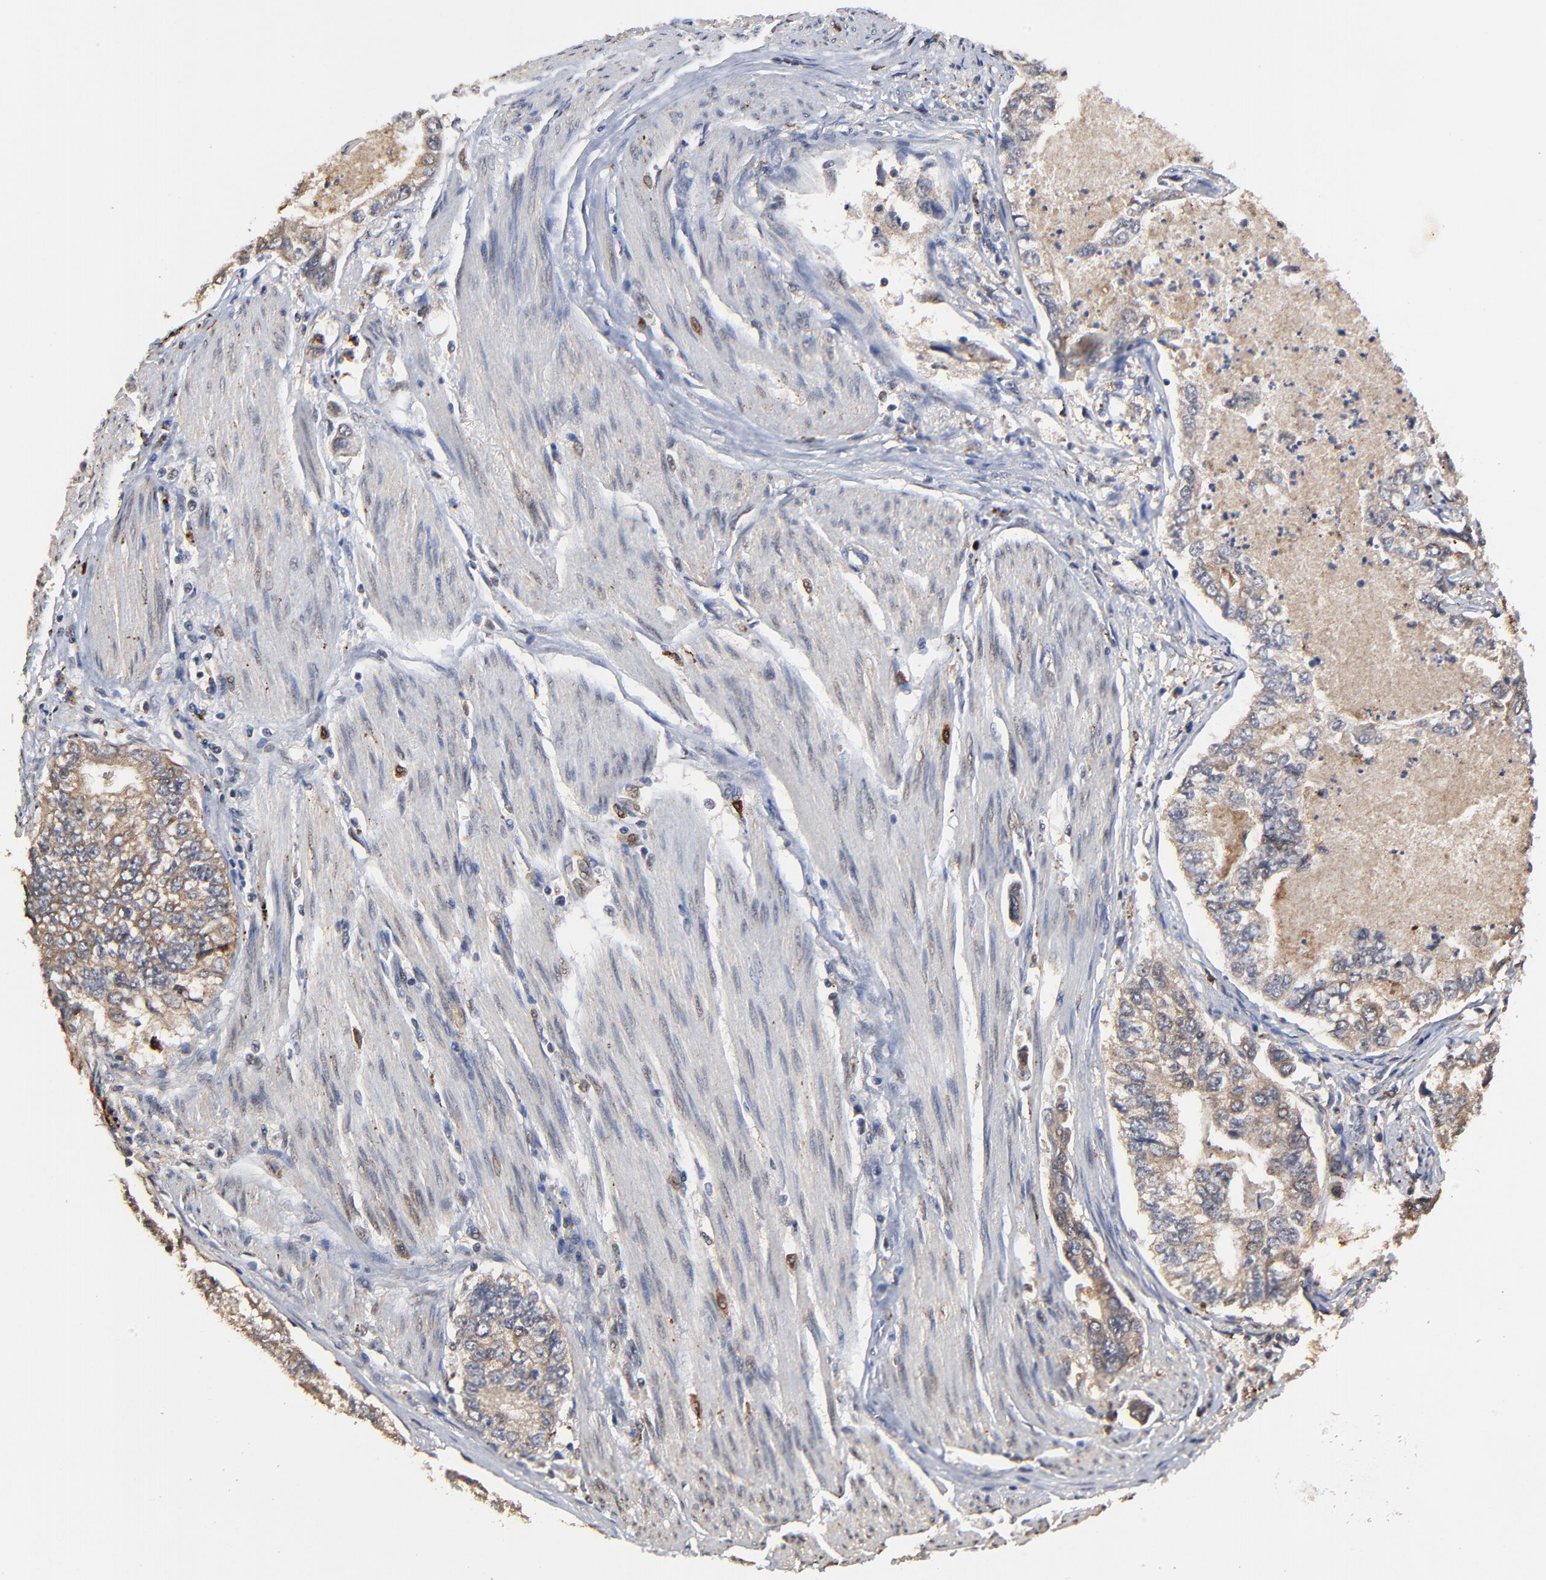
{"staining": {"intensity": "weak", "quantity": ">75%", "location": "cytoplasmic/membranous"}, "tissue": "stomach cancer", "cell_type": "Tumor cells", "image_type": "cancer", "snomed": [{"axis": "morphology", "description": "Adenocarcinoma, NOS"}, {"axis": "topography", "description": "Pancreas"}, {"axis": "topography", "description": "Stomach, upper"}], "caption": "This is an image of IHC staining of stomach cancer (adenocarcinoma), which shows weak expression in the cytoplasmic/membranous of tumor cells.", "gene": "LGALS3", "patient": {"sex": "male", "age": 77}}